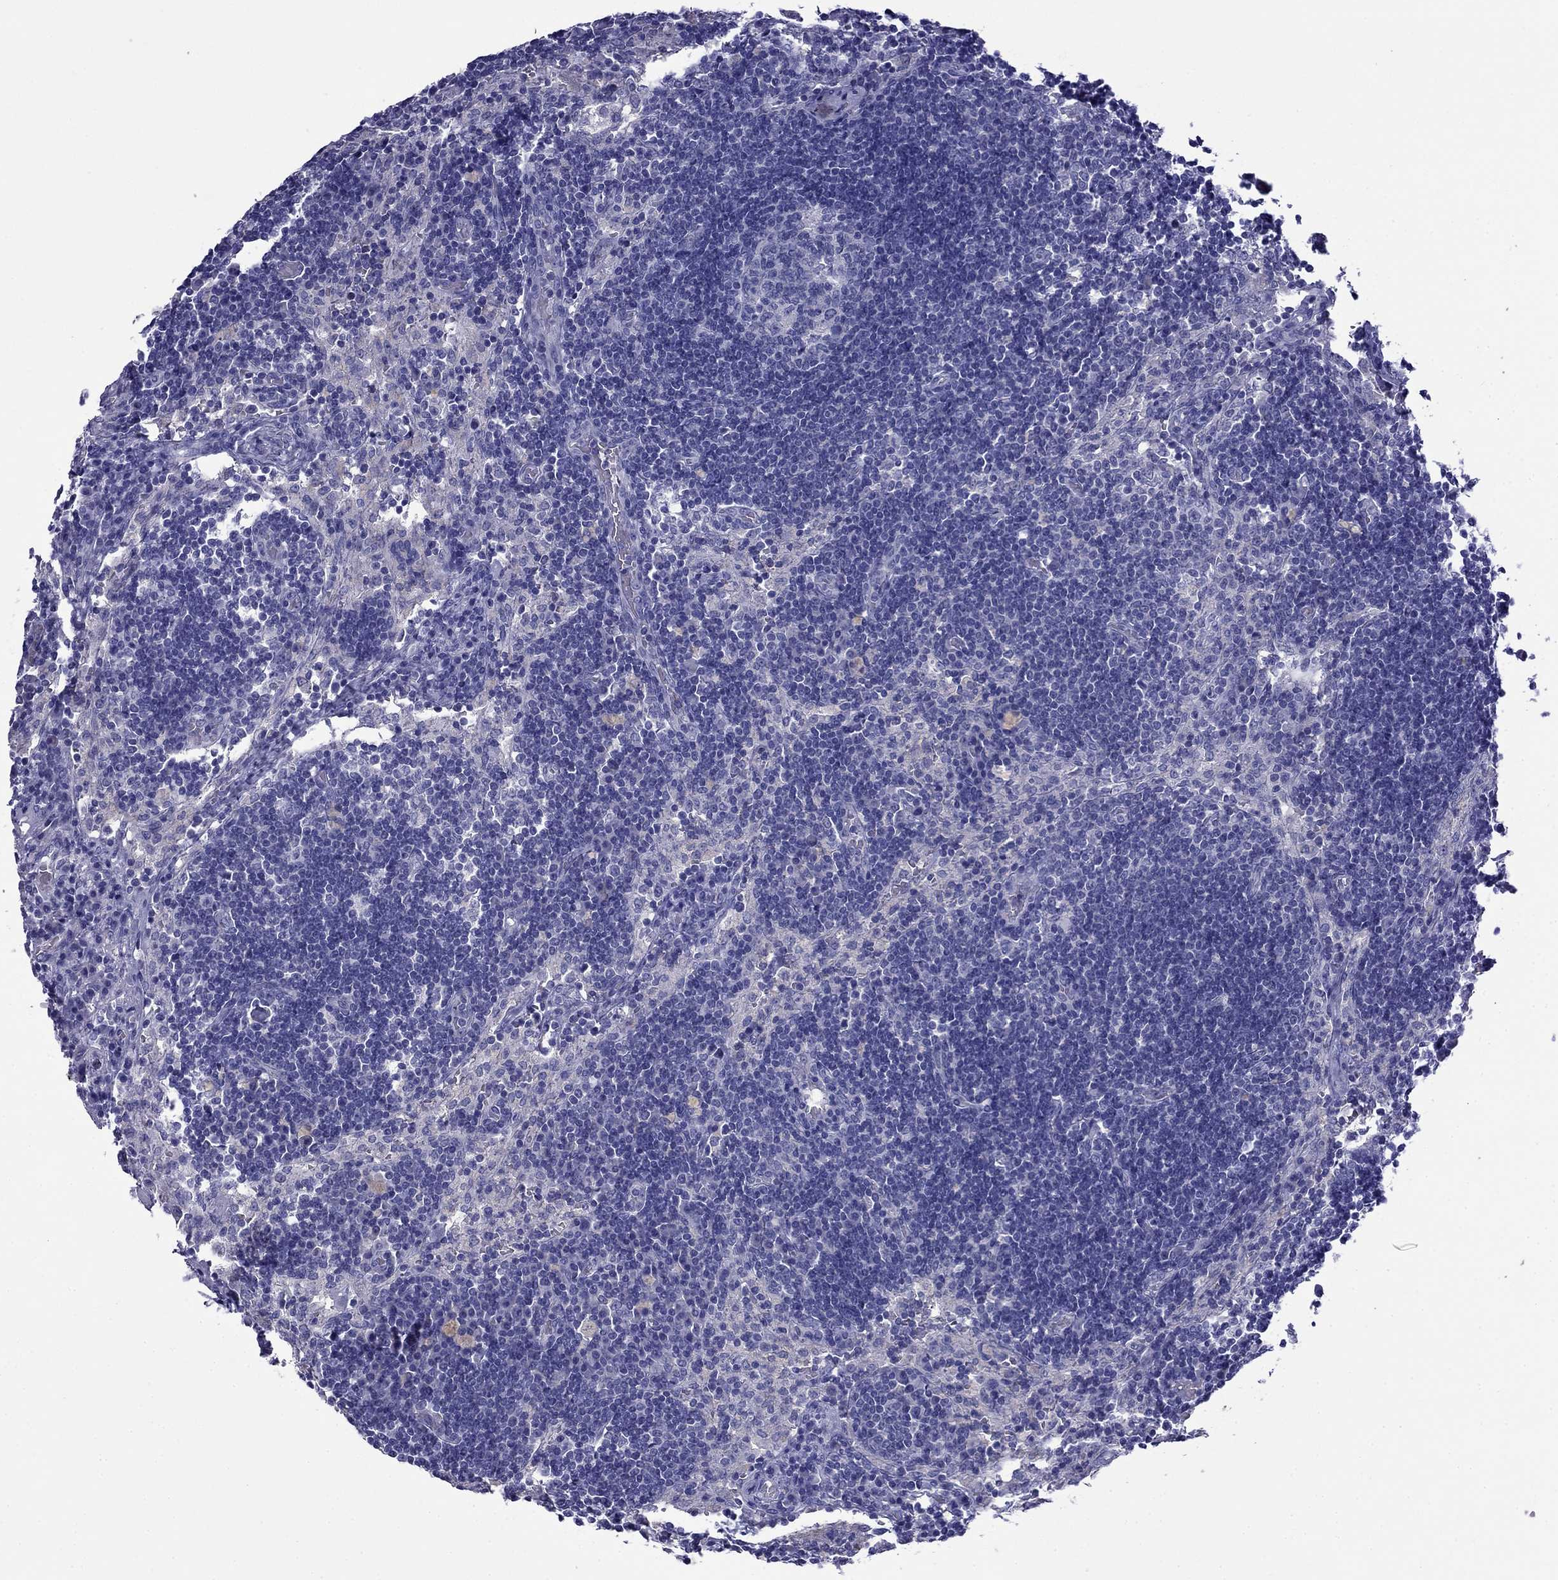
{"staining": {"intensity": "negative", "quantity": "none", "location": "none"}, "tissue": "lymph node", "cell_type": "Germinal center cells", "image_type": "normal", "snomed": [{"axis": "morphology", "description": "Normal tissue, NOS"}, {"axis": "topography", "description": "Lymph node"}], "caption": "The histopathology image displays no staining of germinal center cells in normal lymph node. The staining is performed using DAB brown chromogen with nuclei counter-stained in using hematoxylin.", "gene": "MYO15A", "patient": {"sex": "male", "age": 63}}